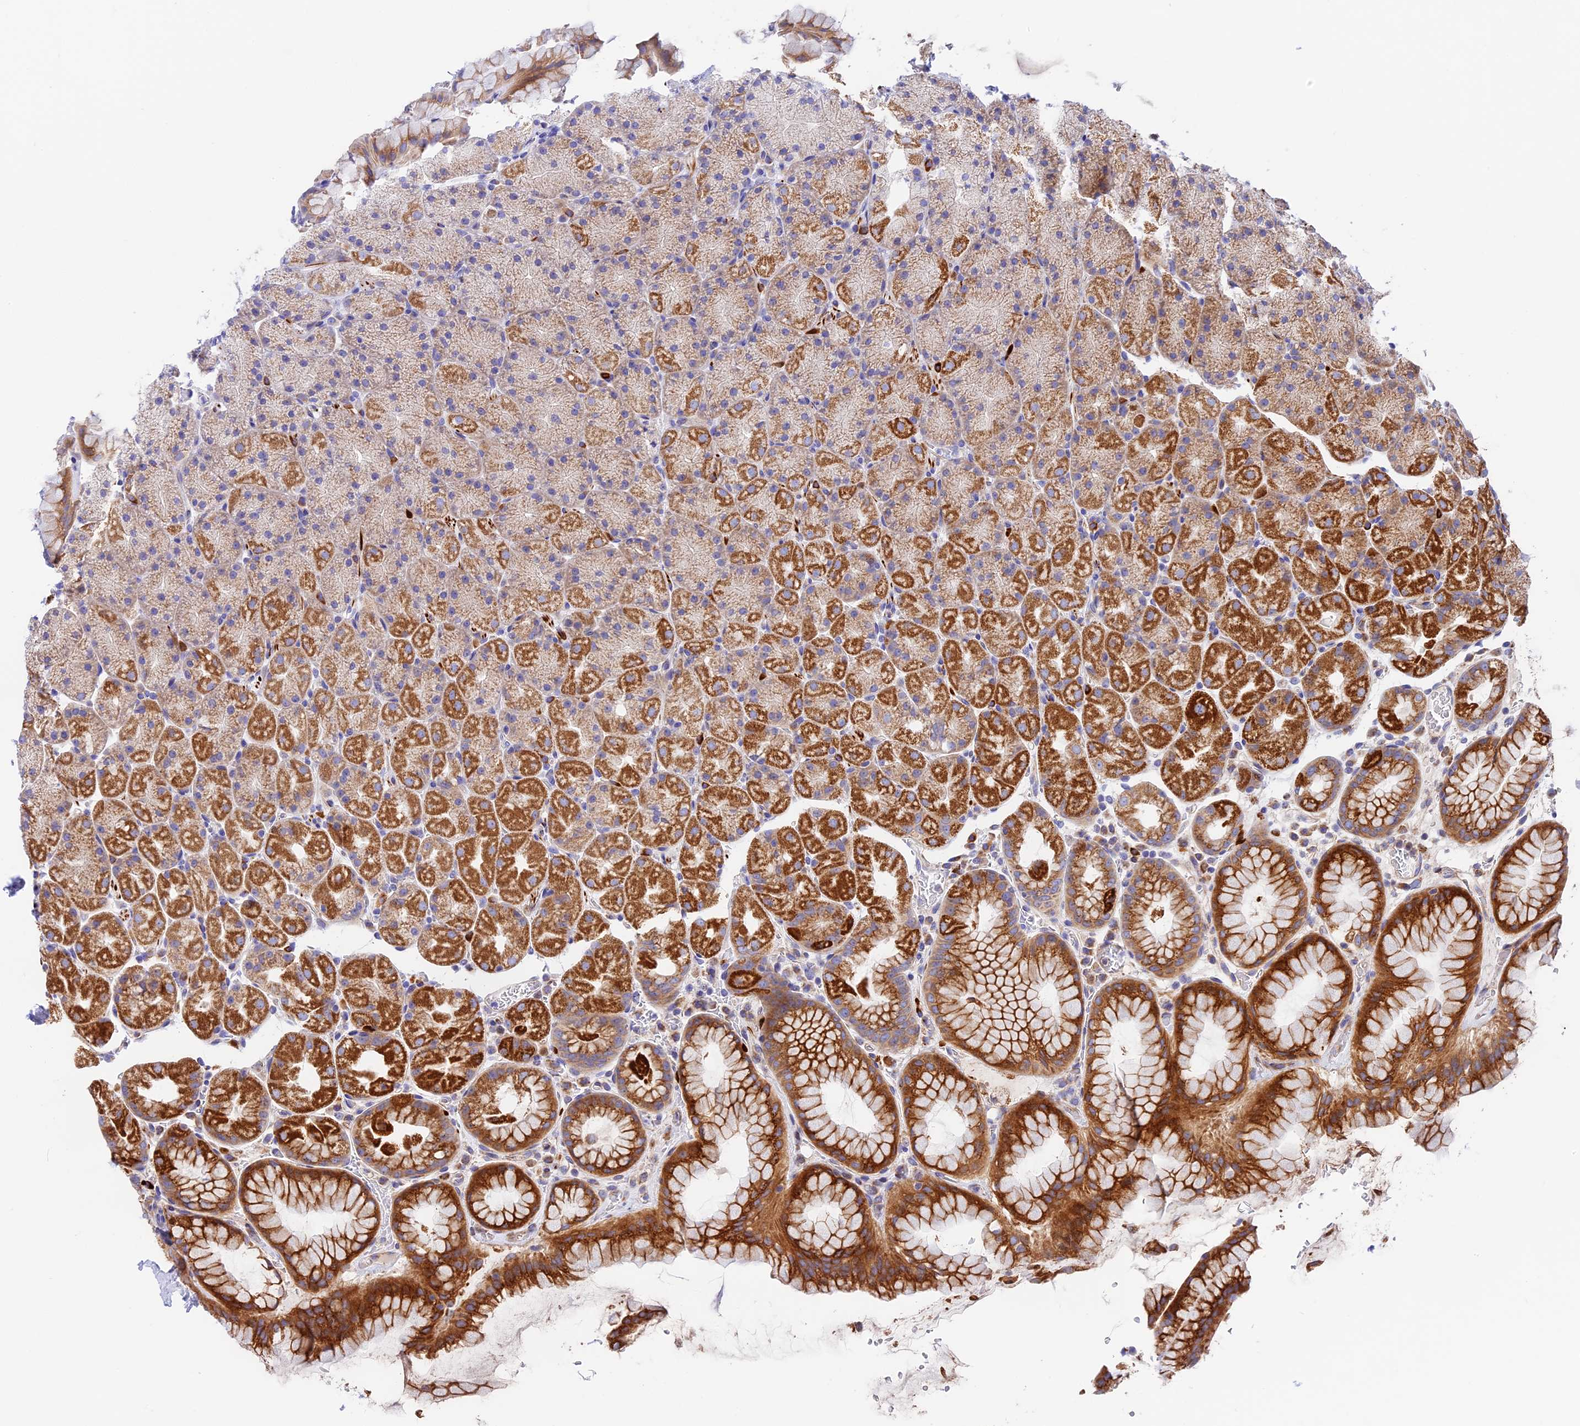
{"staining": {"intensity": "strong", "quantity": "25%-75%", "location": "cytoplasmic/membranous"}, "tissue": "stomach", "cell_type": "Glandular cells", "image_type": "normal", "snomed": [{"axis": "morphology", "description": "Normal tissue, NOS"}, {"axis": "topography", "description": "Stomach, upper"}, {"axis": "topography", "description": "Stomach, lower"}], "caption": "The immunohistochemical stain shows strong cytoplasmic/membranous expression in glandular cells of benign stomach. The protein is stained brown, and the nuclei are stained in blue (DAB (3,3'-diaminobenzidine) IHC with brightfield microscopy, high magnification).", "gene": "MRAS", "patient": {"sex": "male", "age": 67}}